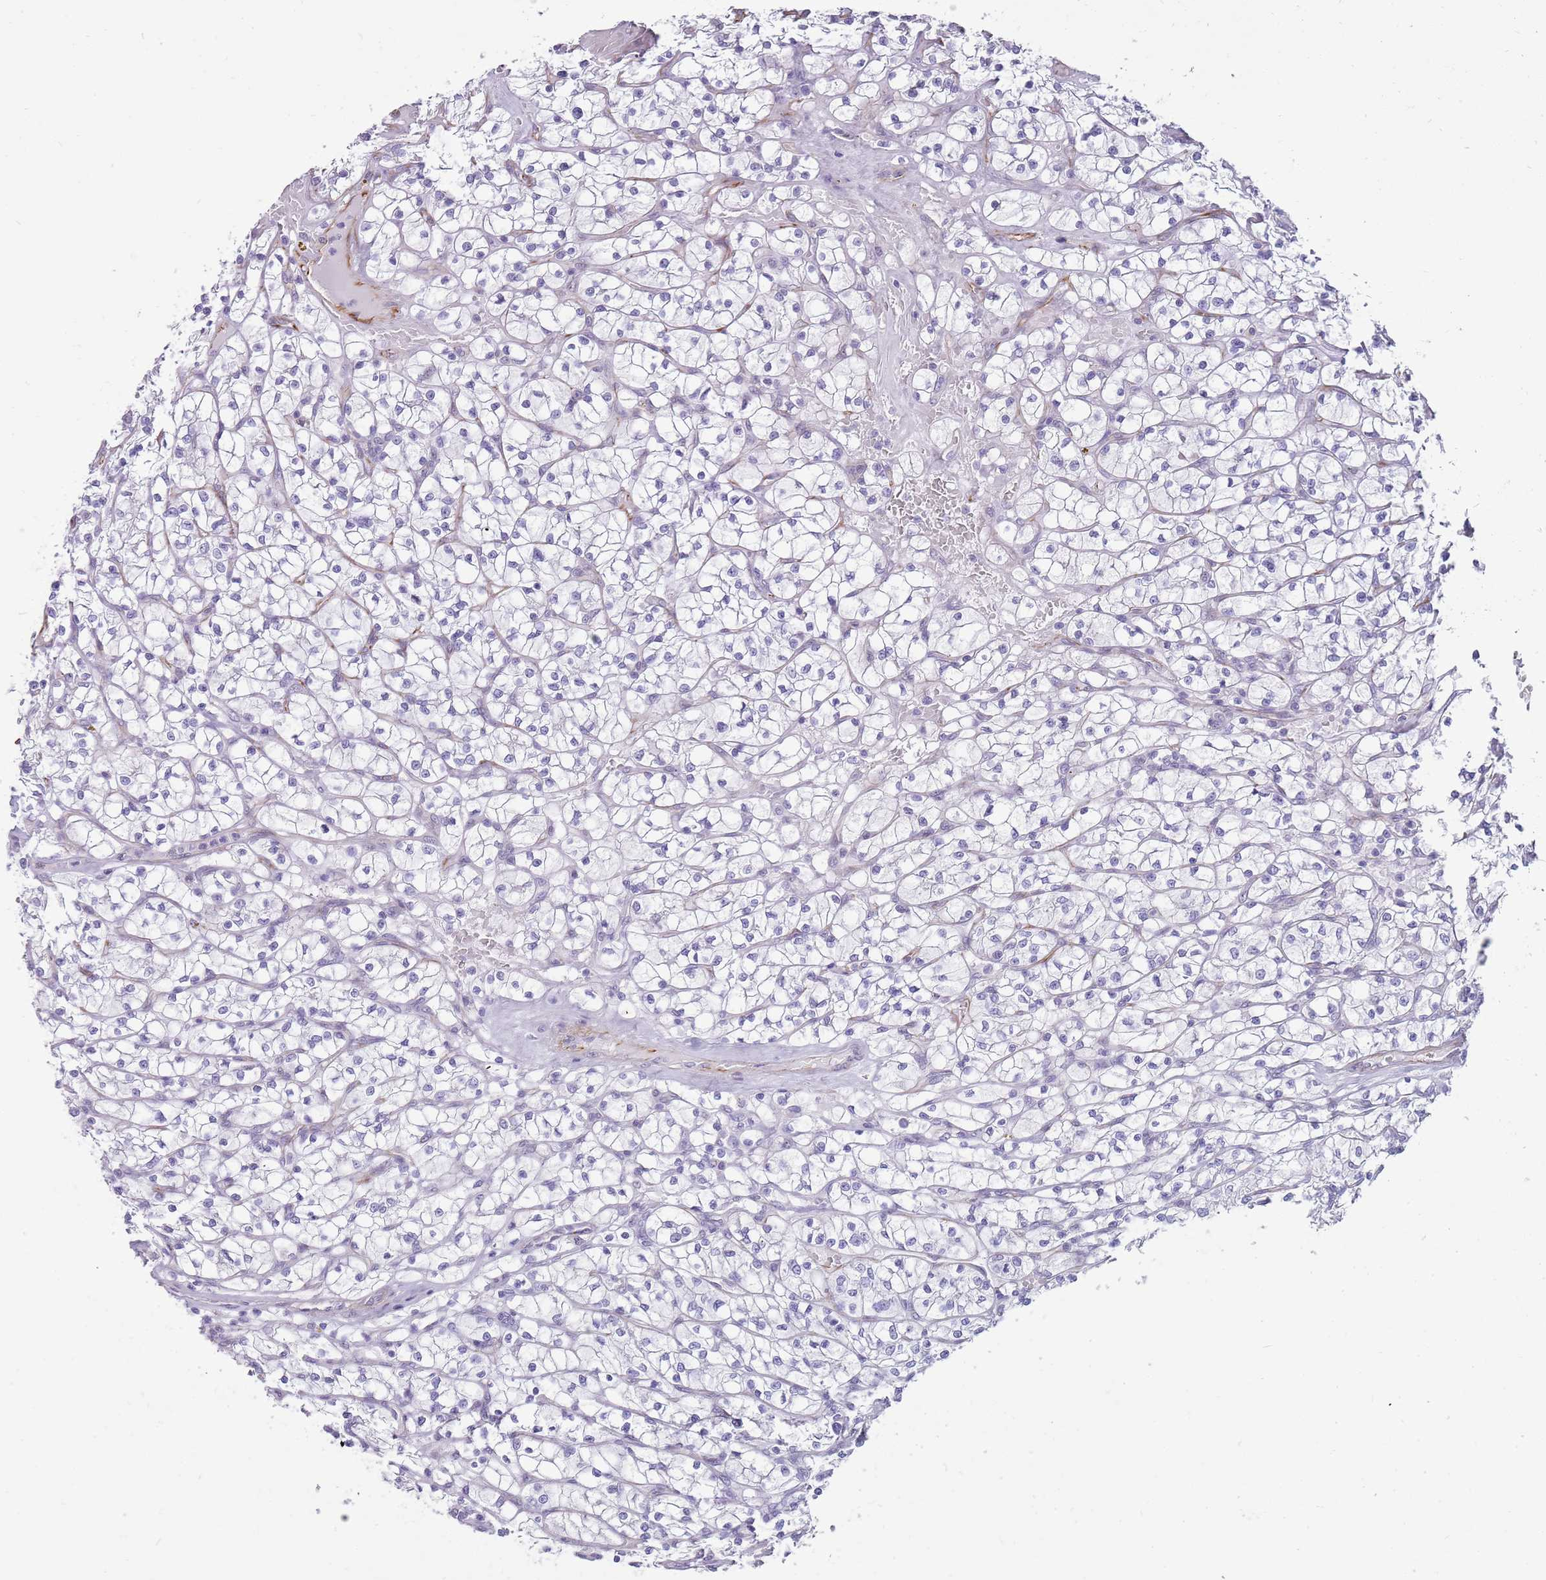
{"staining": {"intensity": "negative", "quantity": "none", "location": "none"}, "tissue": "renal cancer", "cell_type": "Tumor cells", "image_type": "cancer", "snomed": [{"axis": "morphology", "description": "Adenocarcinoma, NOS"}, {"axis": "topography", "description": "Kidney"}], "caption": "Tumor cells show no significant protein staining in renal cancer.", "gene": "NBPF3", "patient": {"sex": "female", "age": 64}}